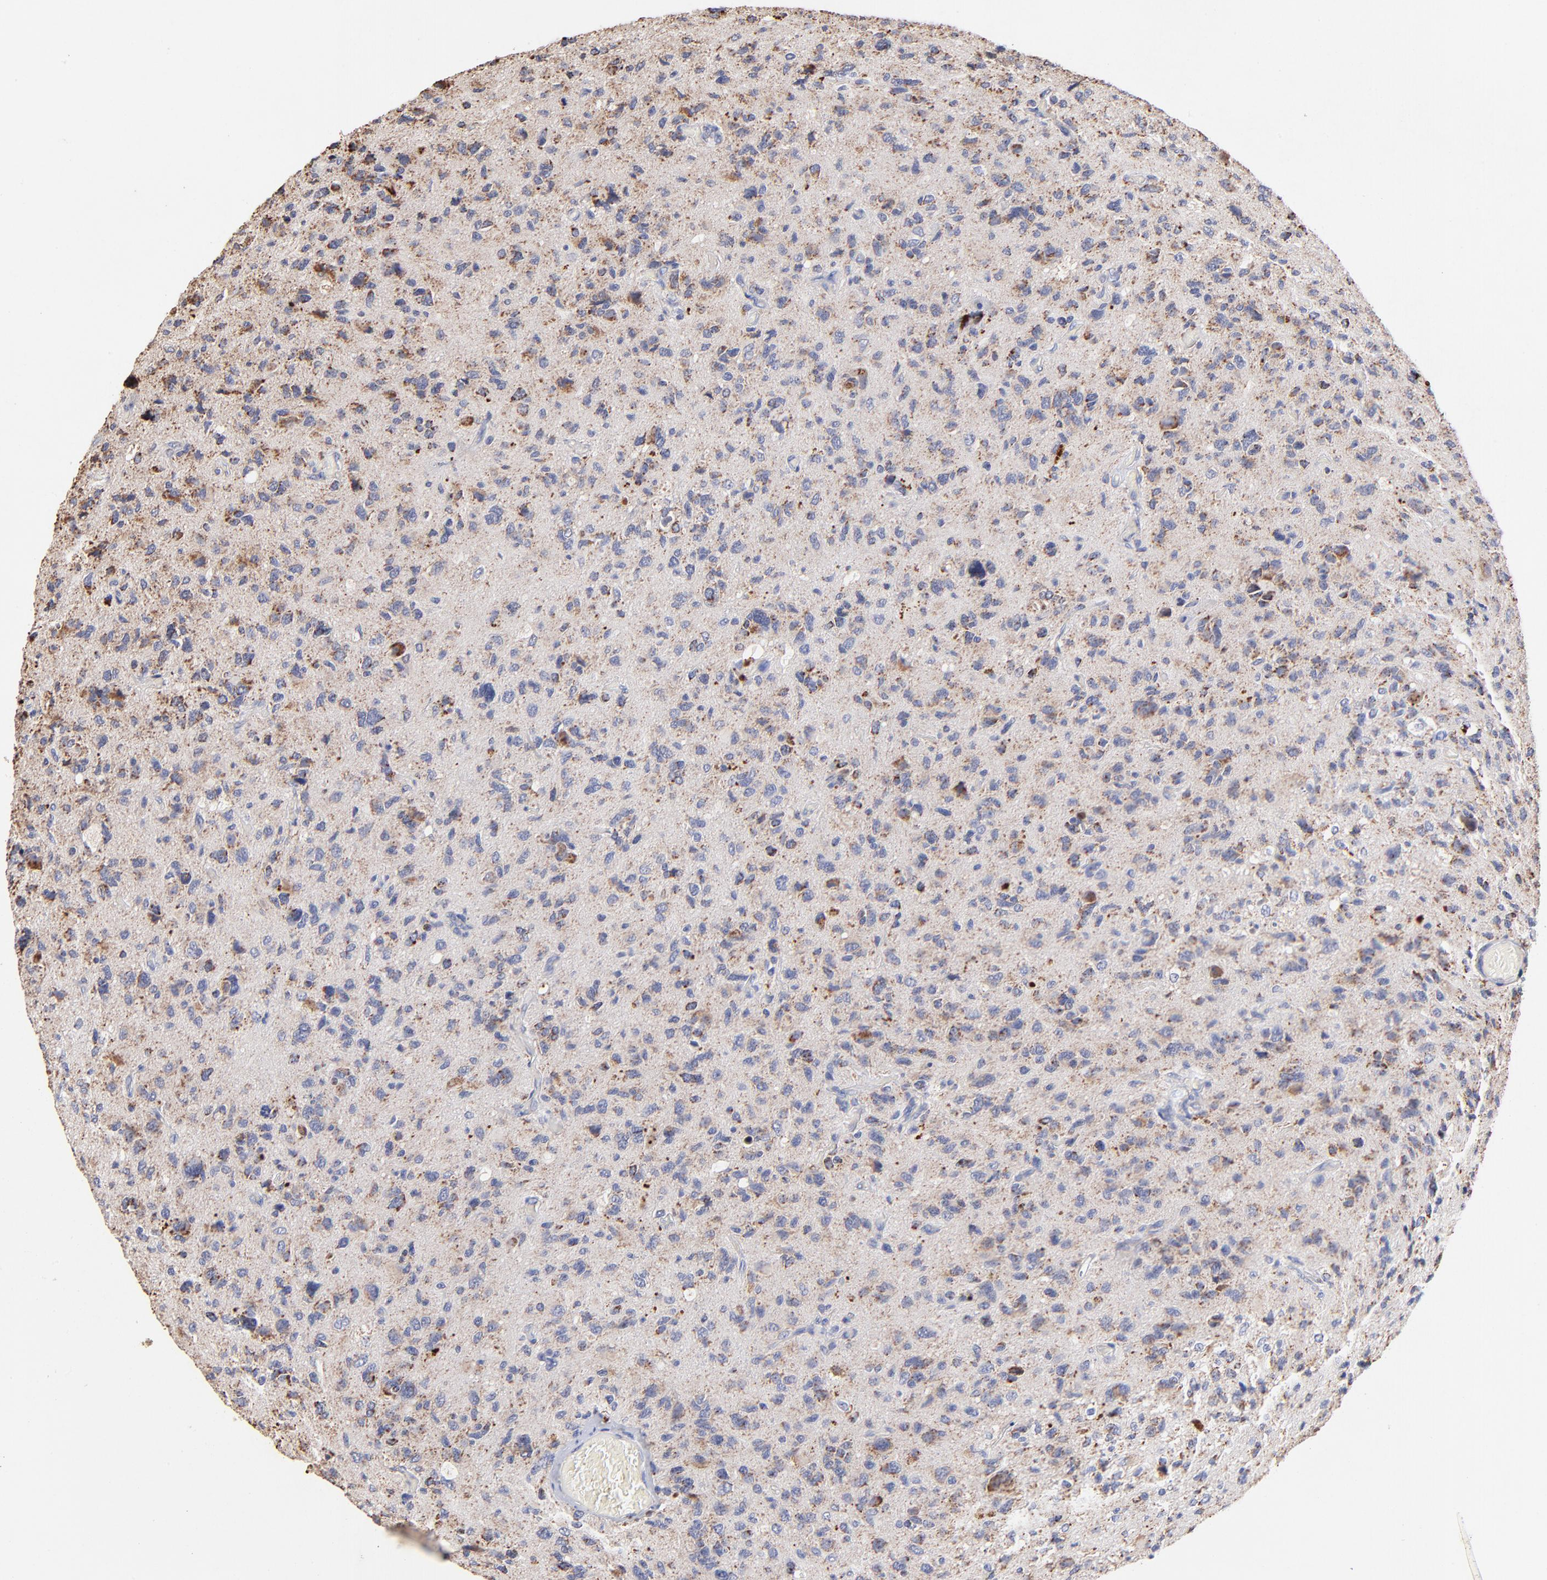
{"staining": {"intensity": "moderate", "quantity": "25%-75%", "location": "cytoplasmic/membranous"}, "tissue": "glioma", "cell_type": "Tumor cells", "image_type": "cancer", "snomed": [{"axis": "morphology", "description": "Glioma, malignant, High grade"}, {"axis": "topography", "description": "Brain"}], "caption": "Human high-grade glioma (malignant) stained for a protein (brown) displays moderate cytoplasmic/membranous positive expression in about 25%-75% of tumor cells.", "gene": "SSBP1", "patient": {"sex": "male", "age": 69}}